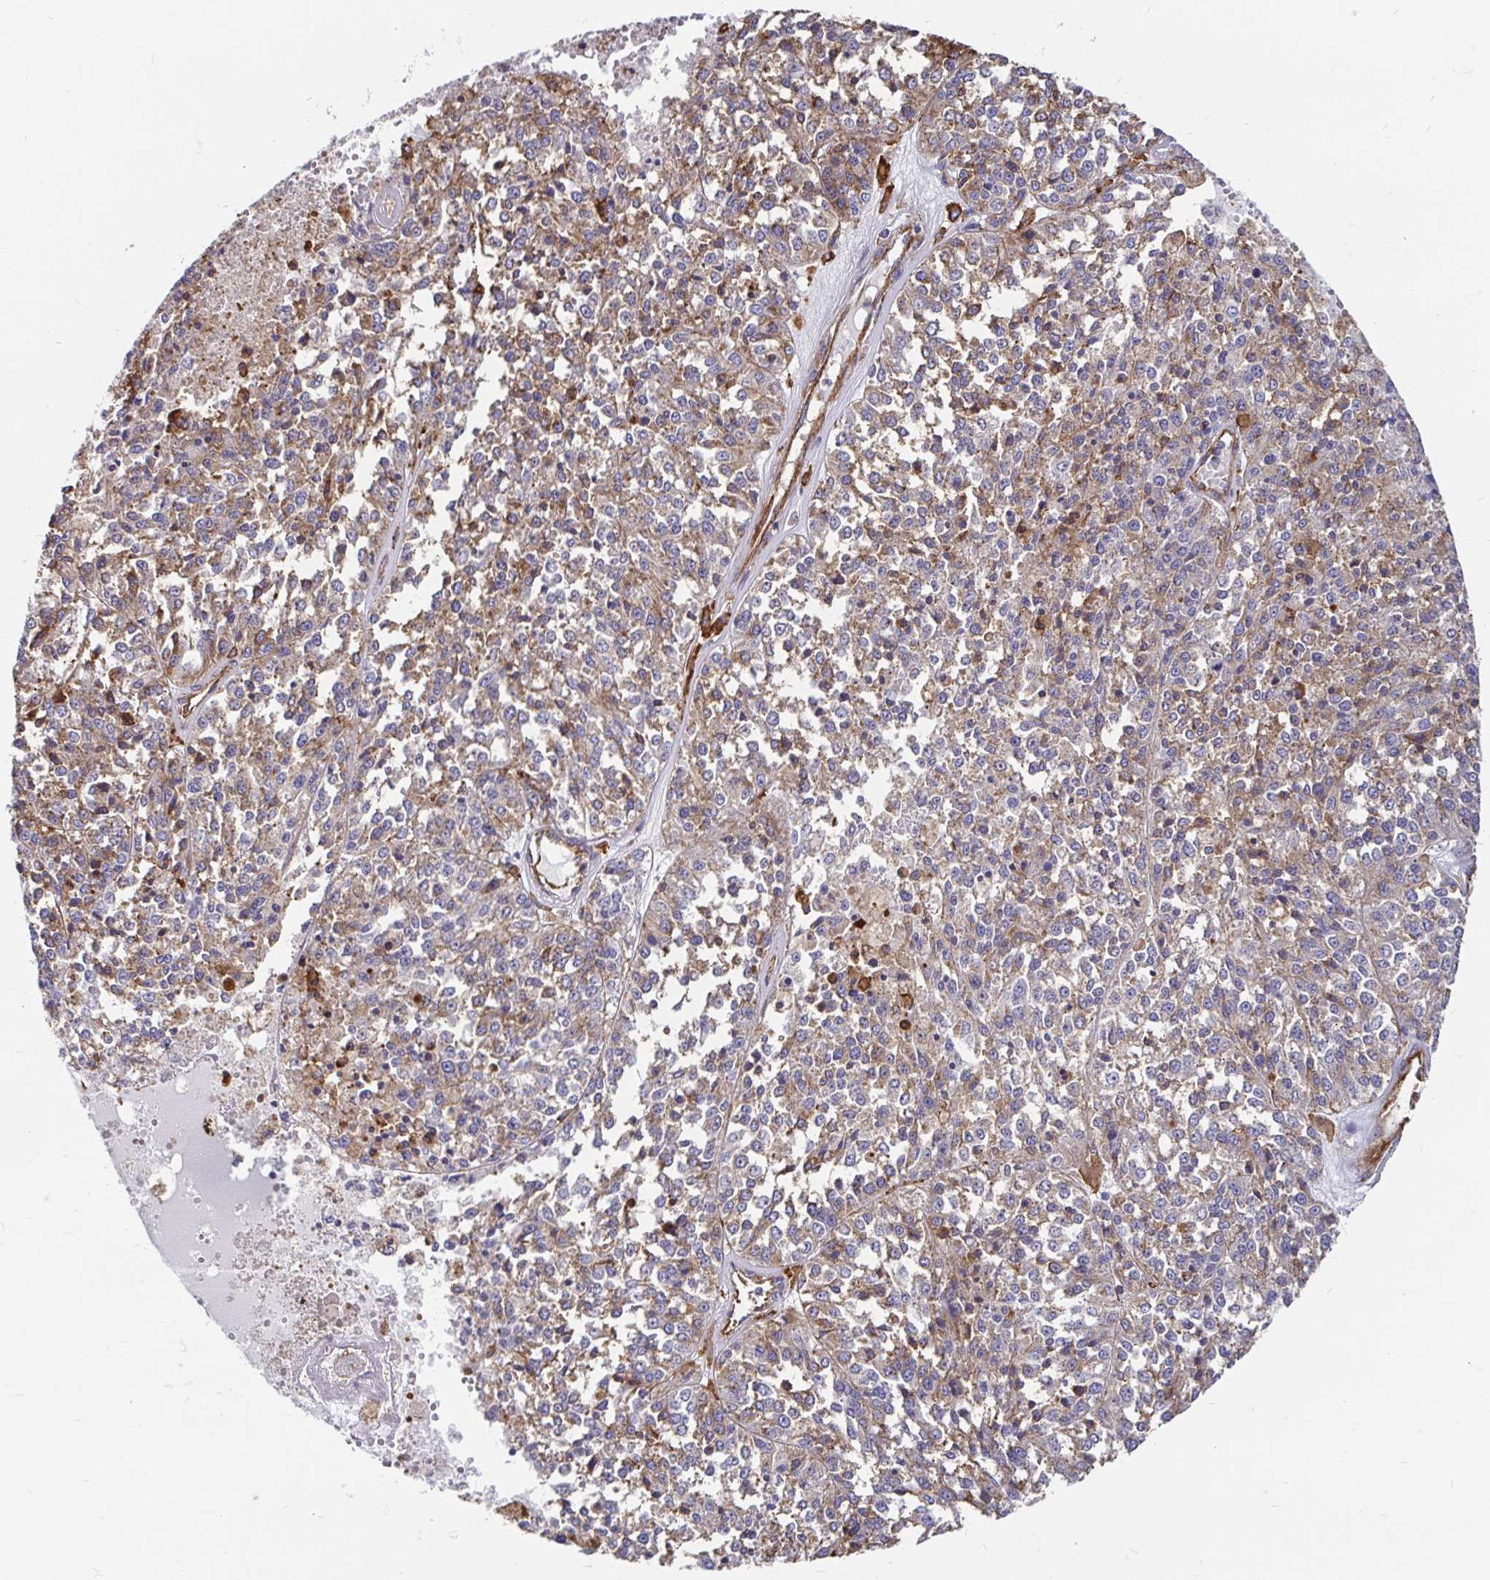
{"staining": {"intensity": "weak", "quantity": "25%-75%", "location": "cytoplasmic/membranous"}, "tissue": "melanoma", "cell_type": "Tumor cells", "image_type": "cancer", "snomed": [{"axis": "morphology", "description": "Malignant melanoma, Metastatic site"}, {"axis": "topography", "description": "Lymph node"}], "caption": "Malignant melanoma (metastatic site) was stained to show a protein in brown. There is low levels of weak cytoplasmic/membranous positivity in approximately 25%-75% of tumor cells.", "gene": "CLTC", "patient": {"sex": "female", "age": 64}}